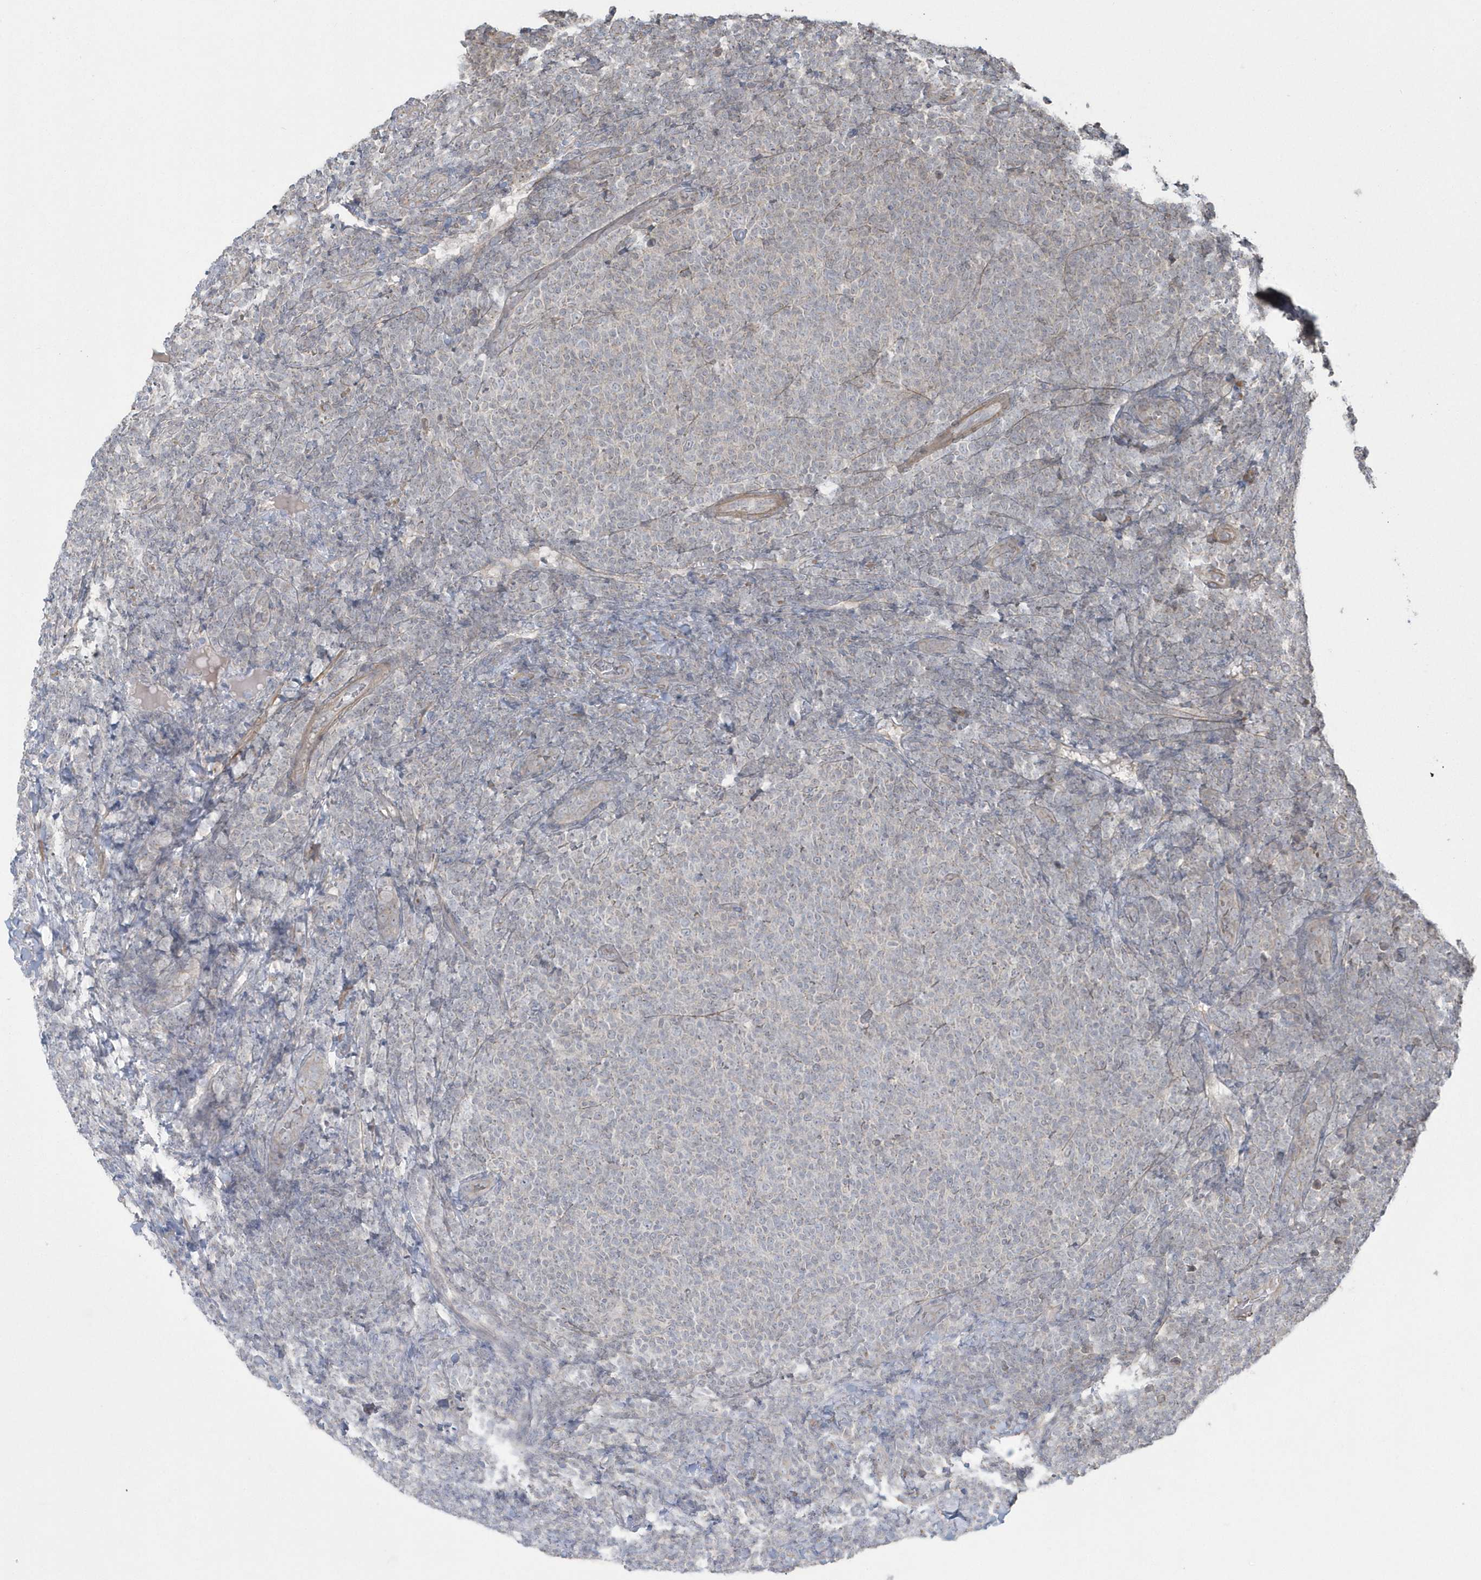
{"staining": {"intensity": "negative", "quantity": "none", "location": "none"}, "tissue": "lymphoma", "cell_type": "Tumor cells", "image_type": "cancer", "snomed": [{"axis": "morphology", "description": "Malignant lymphoma, non-Hodgkin's type, Low grade"}, {"axis": "topography", "description": "Lymph node"}], "caption": "High power microscopy micrograph of an immunohistochemistry histopathology image of low-grade malignant lymphoma, non-Hodgkin's type, revealing no significant expression in tumor cells.", "gene": "ARMC8", "patient": {"sex": "male", "age": 66}}